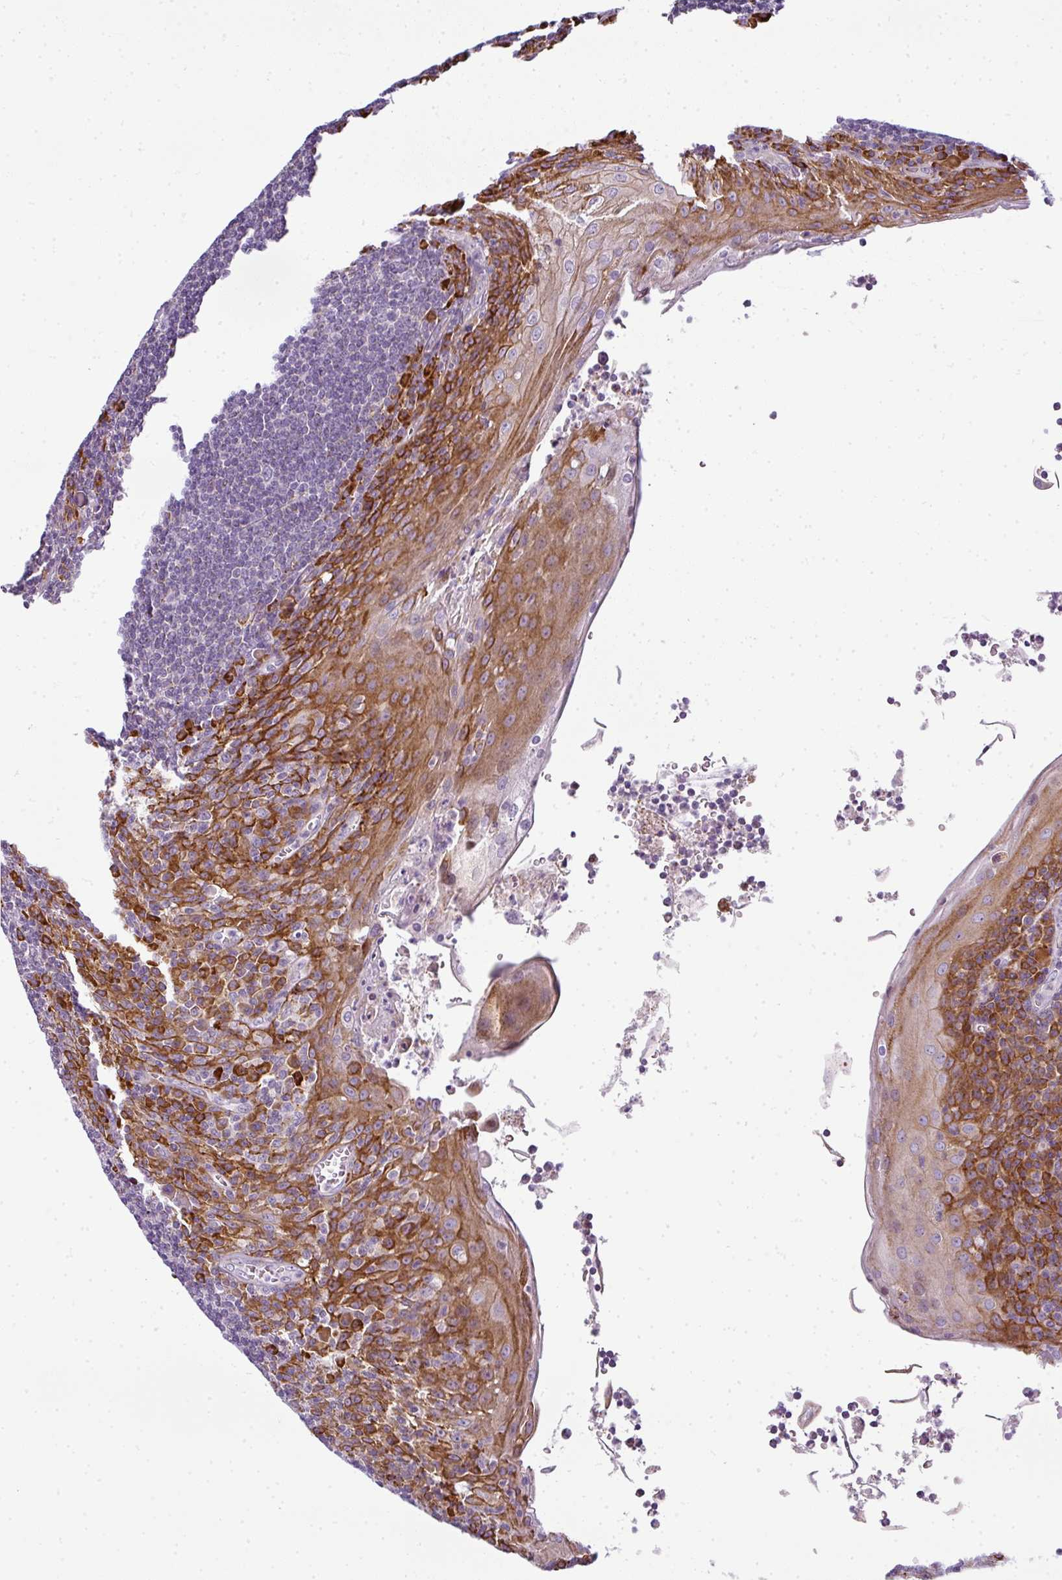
{"staining": {"intensity": "strong", "quantity": "<25%", "location": "cytoplasmic/membranous"}, "tissue": "tonsil", "cell_type": "Germinal center cells", "image_type": "normal", "snomed": [{"axis": "morphology", "description": "Normal tissue, NOS"}, {"axis": "topography", "description": "Tonsil"}], "caption": "This micrograph demonstrates immunohistochemistry (IHC) staining of benign human tonsil, with medium strong cytoplasmic/membranous positivity in approximately <25% of germinal center cells.", "gene": "ANKRD18A", "patient": {"sex": "male", "age": 27}}